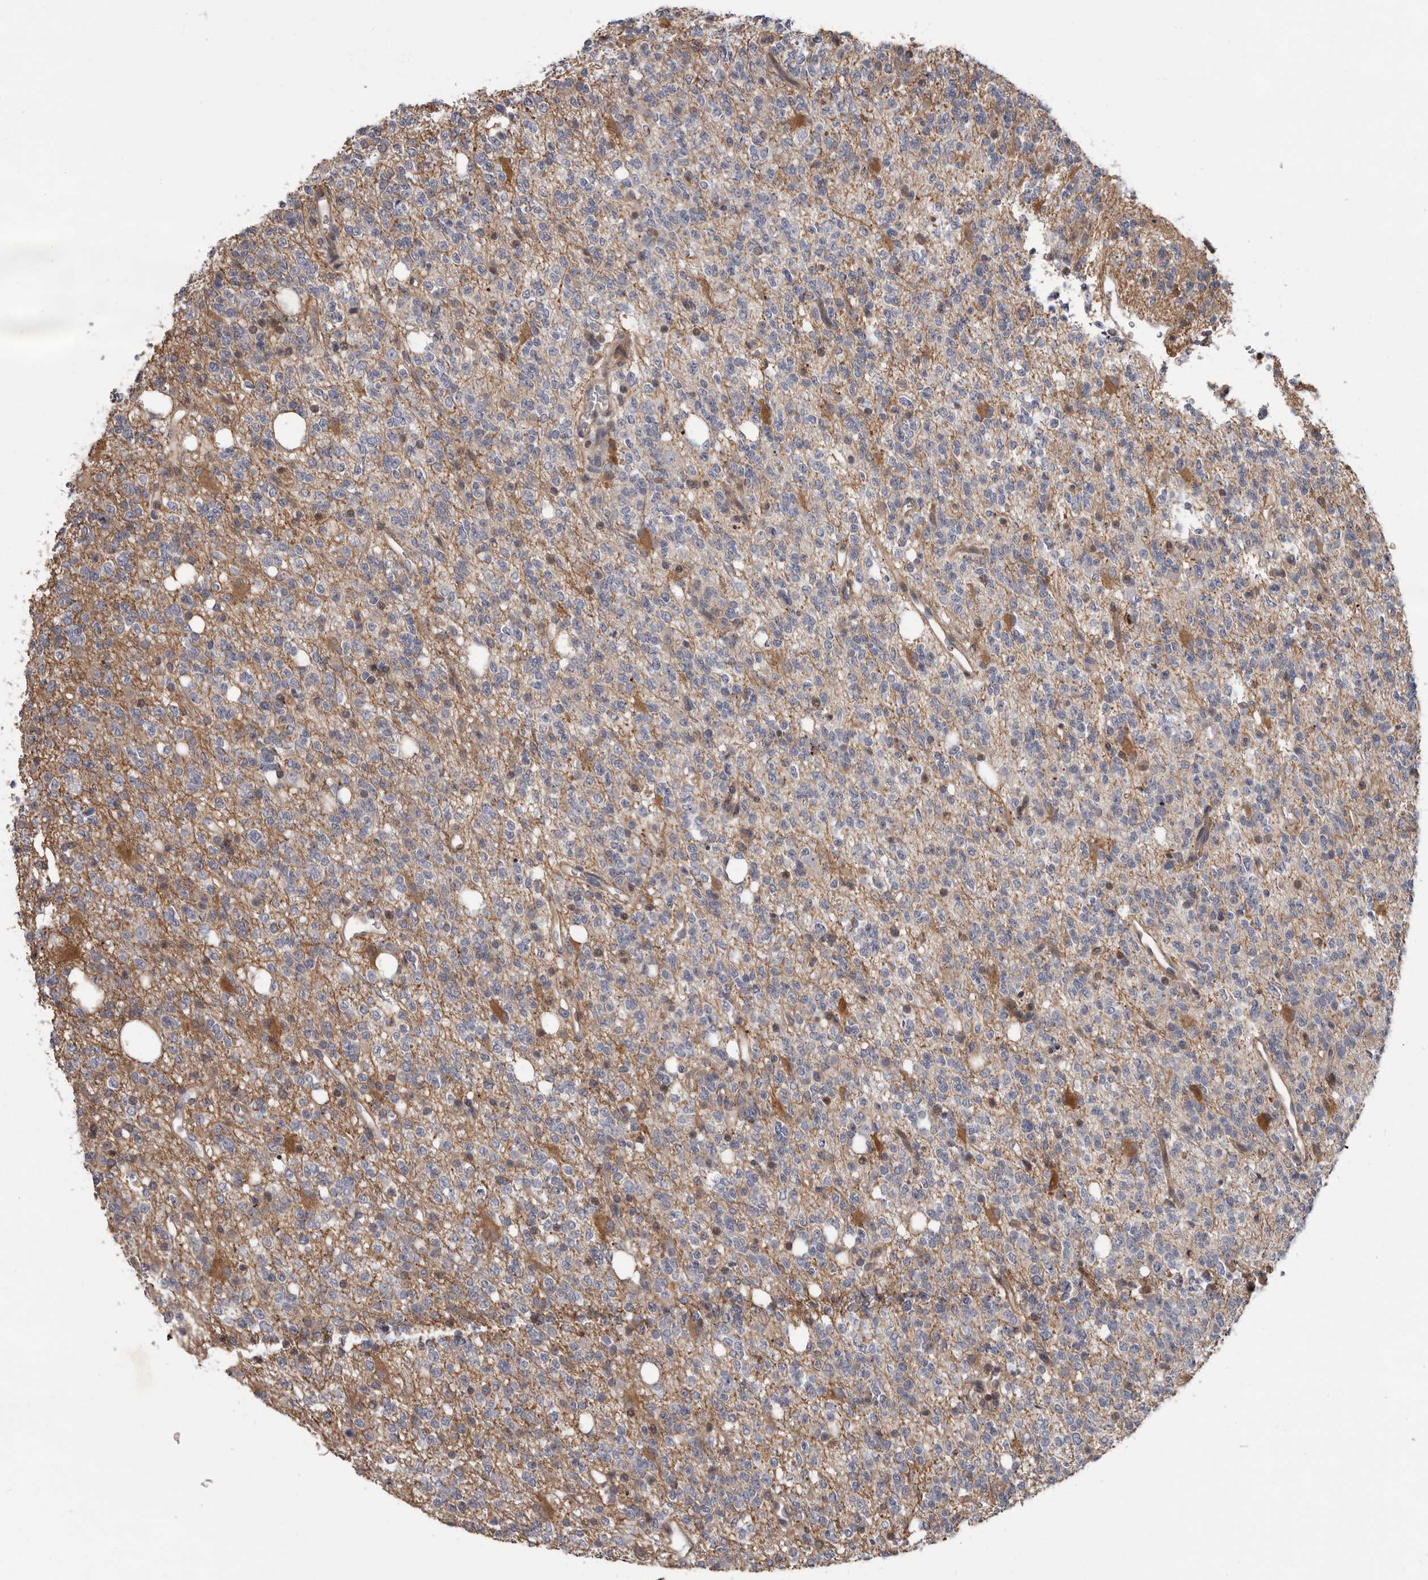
{"staining": {"intensity": "negative", "quantity": "none", "location": "none"}, "tissue": "glioma", "cell_type": "Tumor cells", "image_type": "cancer", "snomed": [{"axis": "morphology", "description": "Glioma, malignant, High grade"}, {"axis": "topography", "description": "Brain"}], "caption": "Malignant glioma (high-grade) was stained to show a protein in brown. There is no significant expression in tumor cells.", "gene": "FGFR4", "patient": {"sex": "female", "age": 62}}